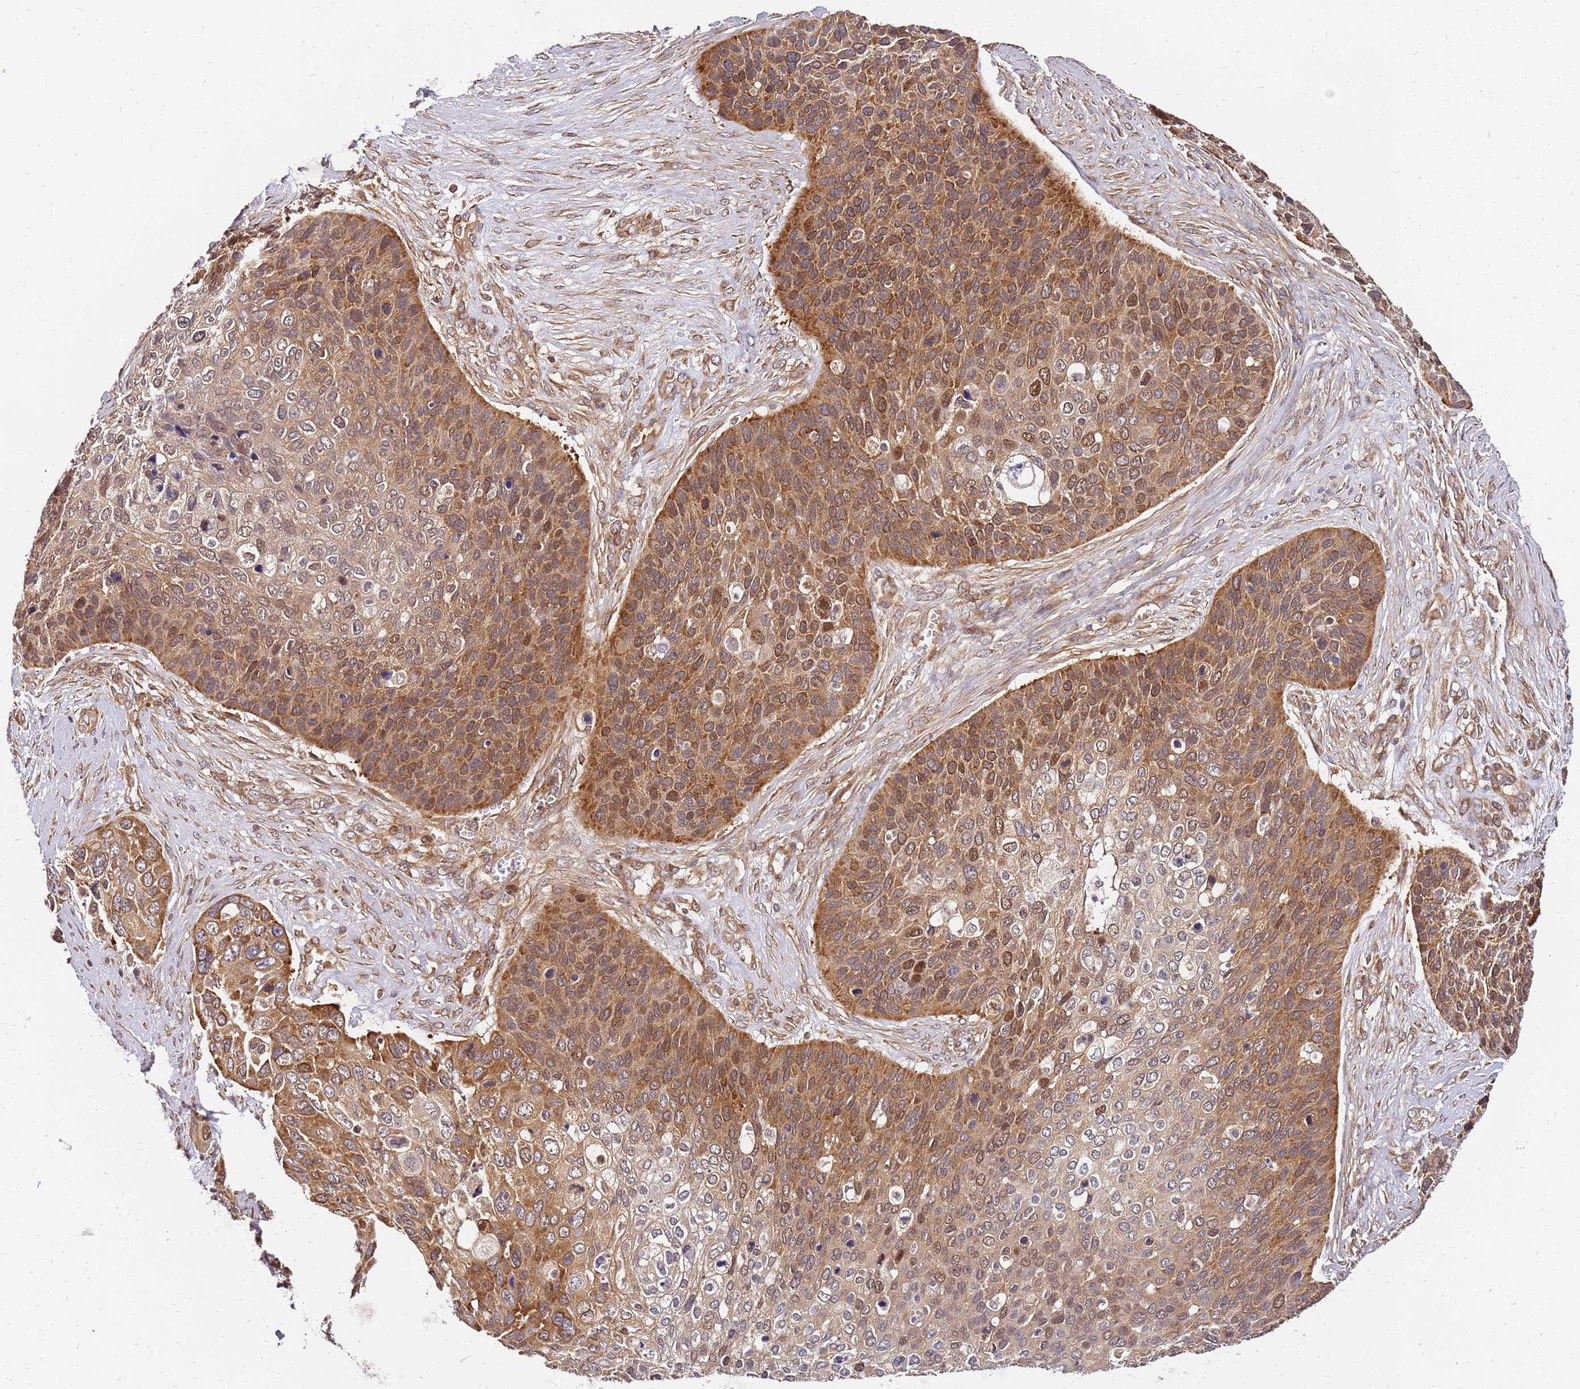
{"staining": {"intensity": "moderate", "quantity": ">75%", "location": "cytoplasmic/membranous"}, "tissue": "skin cancer", "cell_type": "Tumor cells", "image_type": "cancer", "snomed": [{"axis": "morphology", "description": "Basal cell carcinoma"}, {"axis": "topography", "description": "Skin"}], "caption": "Moderate cytoplasmic/membranous staining is present in approximately >75% of tumor cells in basal cell carcinoma (skin).", "gene": "PIH1D1", "patient": {"sex": "female", "age": 74}}